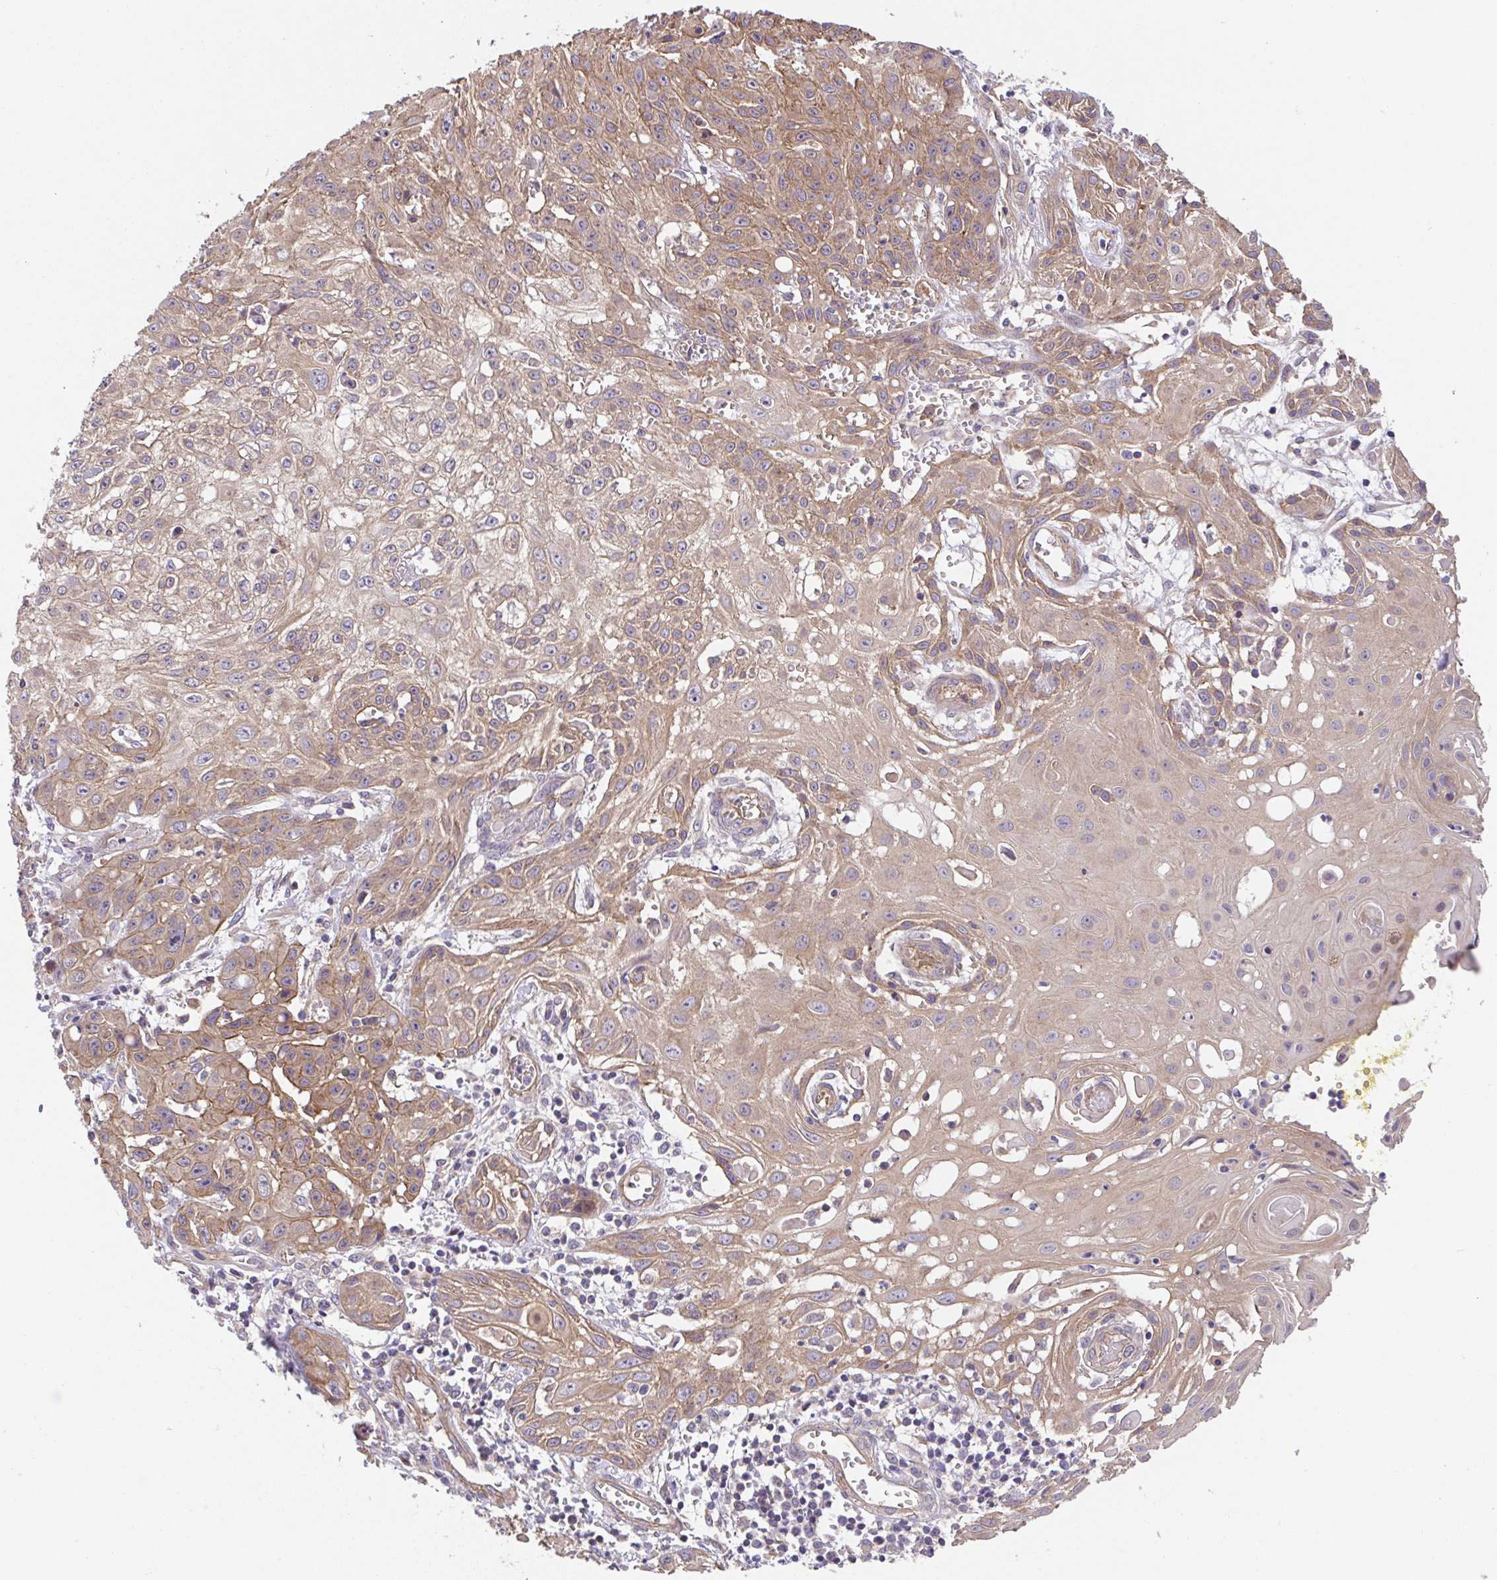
{"staining": {"intensity": "moderate", "quantity": ">75%", "location": "cytoplasmic/membranous"}, "tissue": "skin cancer", "cell_type": "Tumor cells", "image_type": "cancer", "snomed": [{"axis": "morphology", "description": "Squamous cell carcinoma, NOS"}, {"axis": "topography", "description": "Skin"}, {"axis": "topography", "description": "Vulva"}], "caption": "Immunohistochemistry (IHC) histopathology image of human squamous cell carcinoma (skin) stained for a protein (brown), which shows medium levels of moderate cytoplasmic/membranous positivity in approximately >75% of tumor cells.", "gene": "ZNF696", "patient": {"sex": "female", "age": 71}}